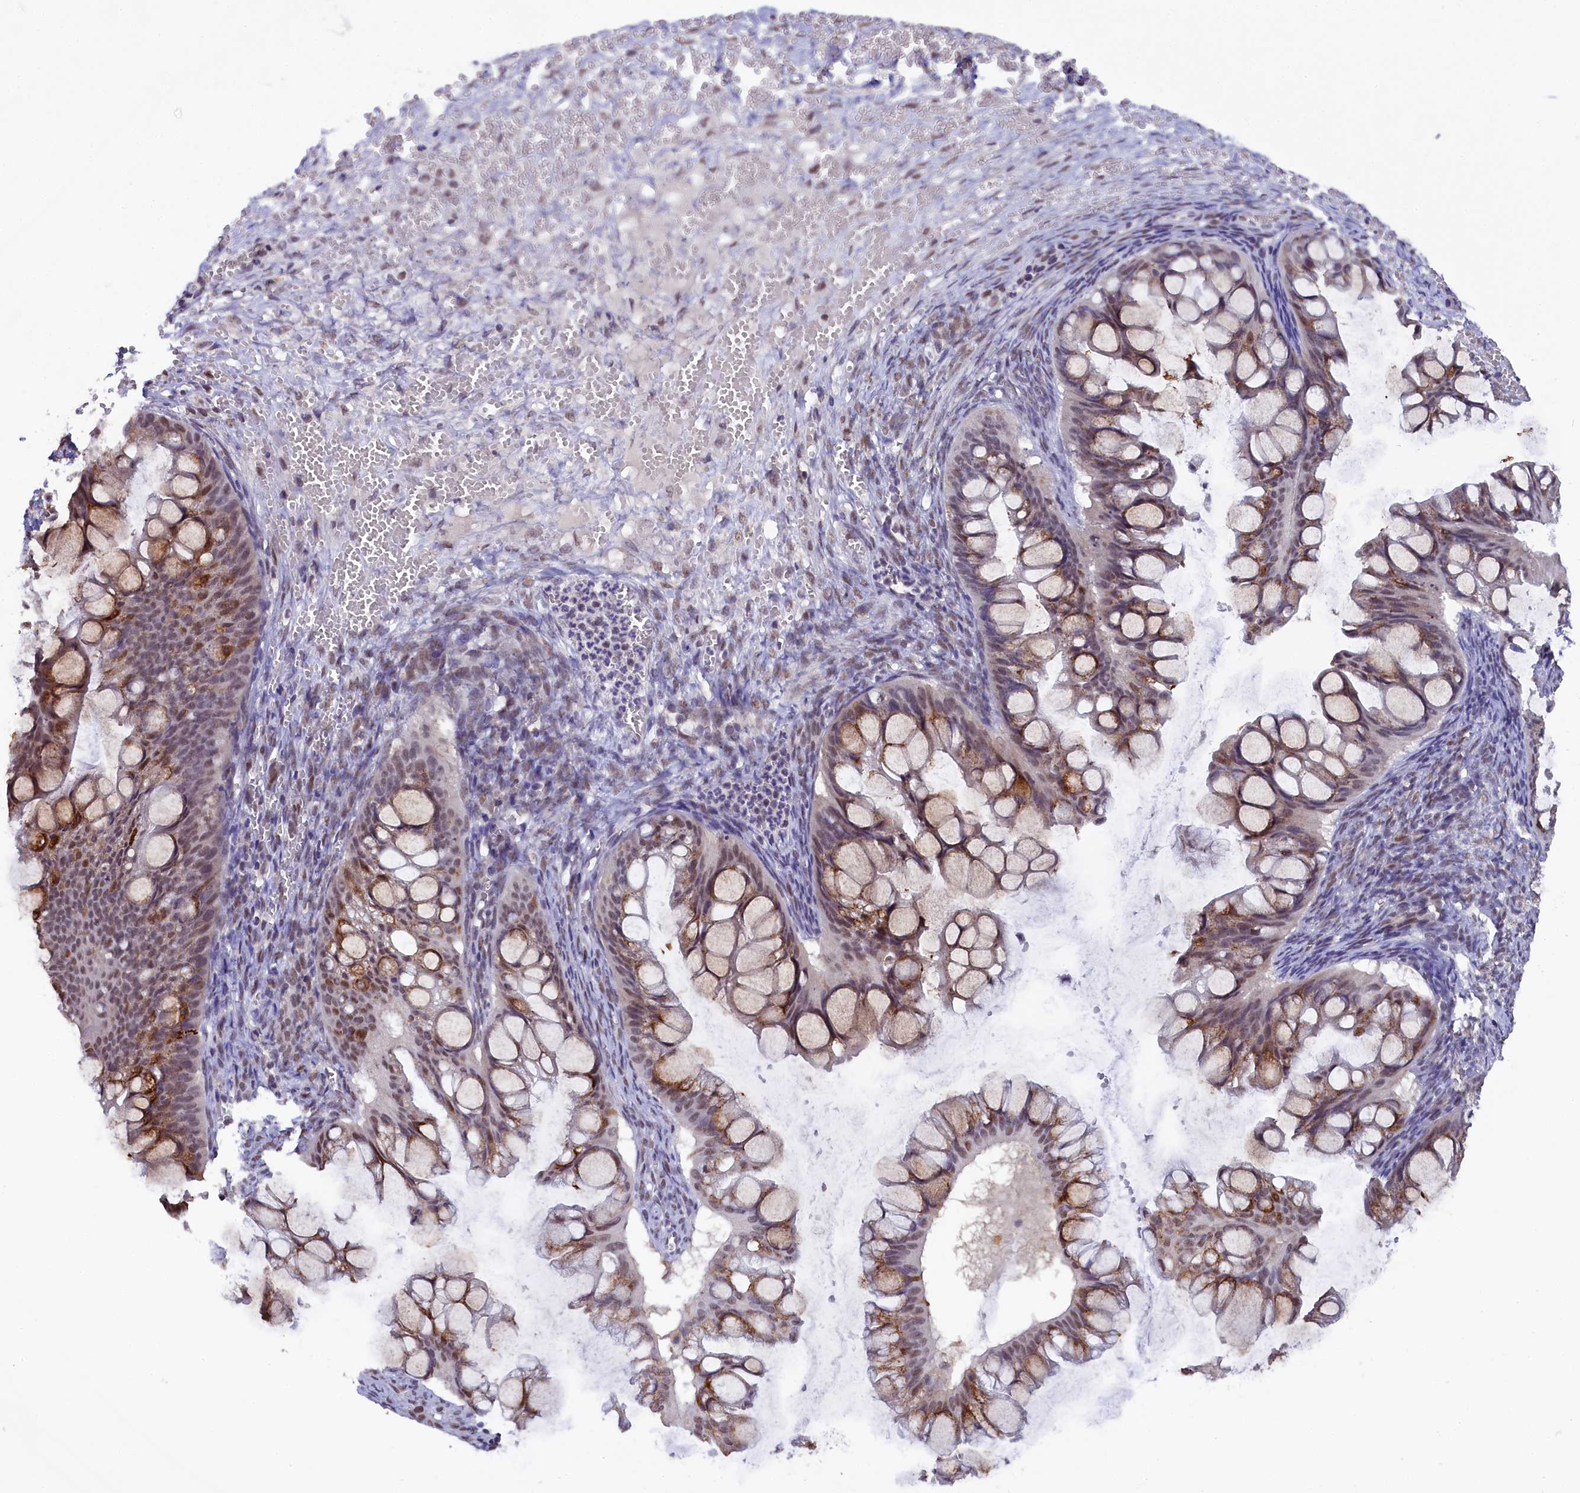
{"staining": {"intensity": "moderate", "quantity": "25%-75%", "location": "cytoplasmic/membranous,nuclear"}, "tissue": "ovarian cancer", "cell_type": "Tumor cells", "image_type": "cancer", "snomed": [{"axis": "morphology", "description": "Cystadenocarcinoma, mucinous, NOS"}, {"axis": "topography", "description": "Ovary"}], "caption": "Ovarian mucinous cystadenocarcinoma stained with a brown dye shows moderate cytoplasmic/membranous and nuclear positive positivity in about 25%-75% of tumor cells.", "gene": "NCBP1", "patient": {"sex": "female", "age": 73}}